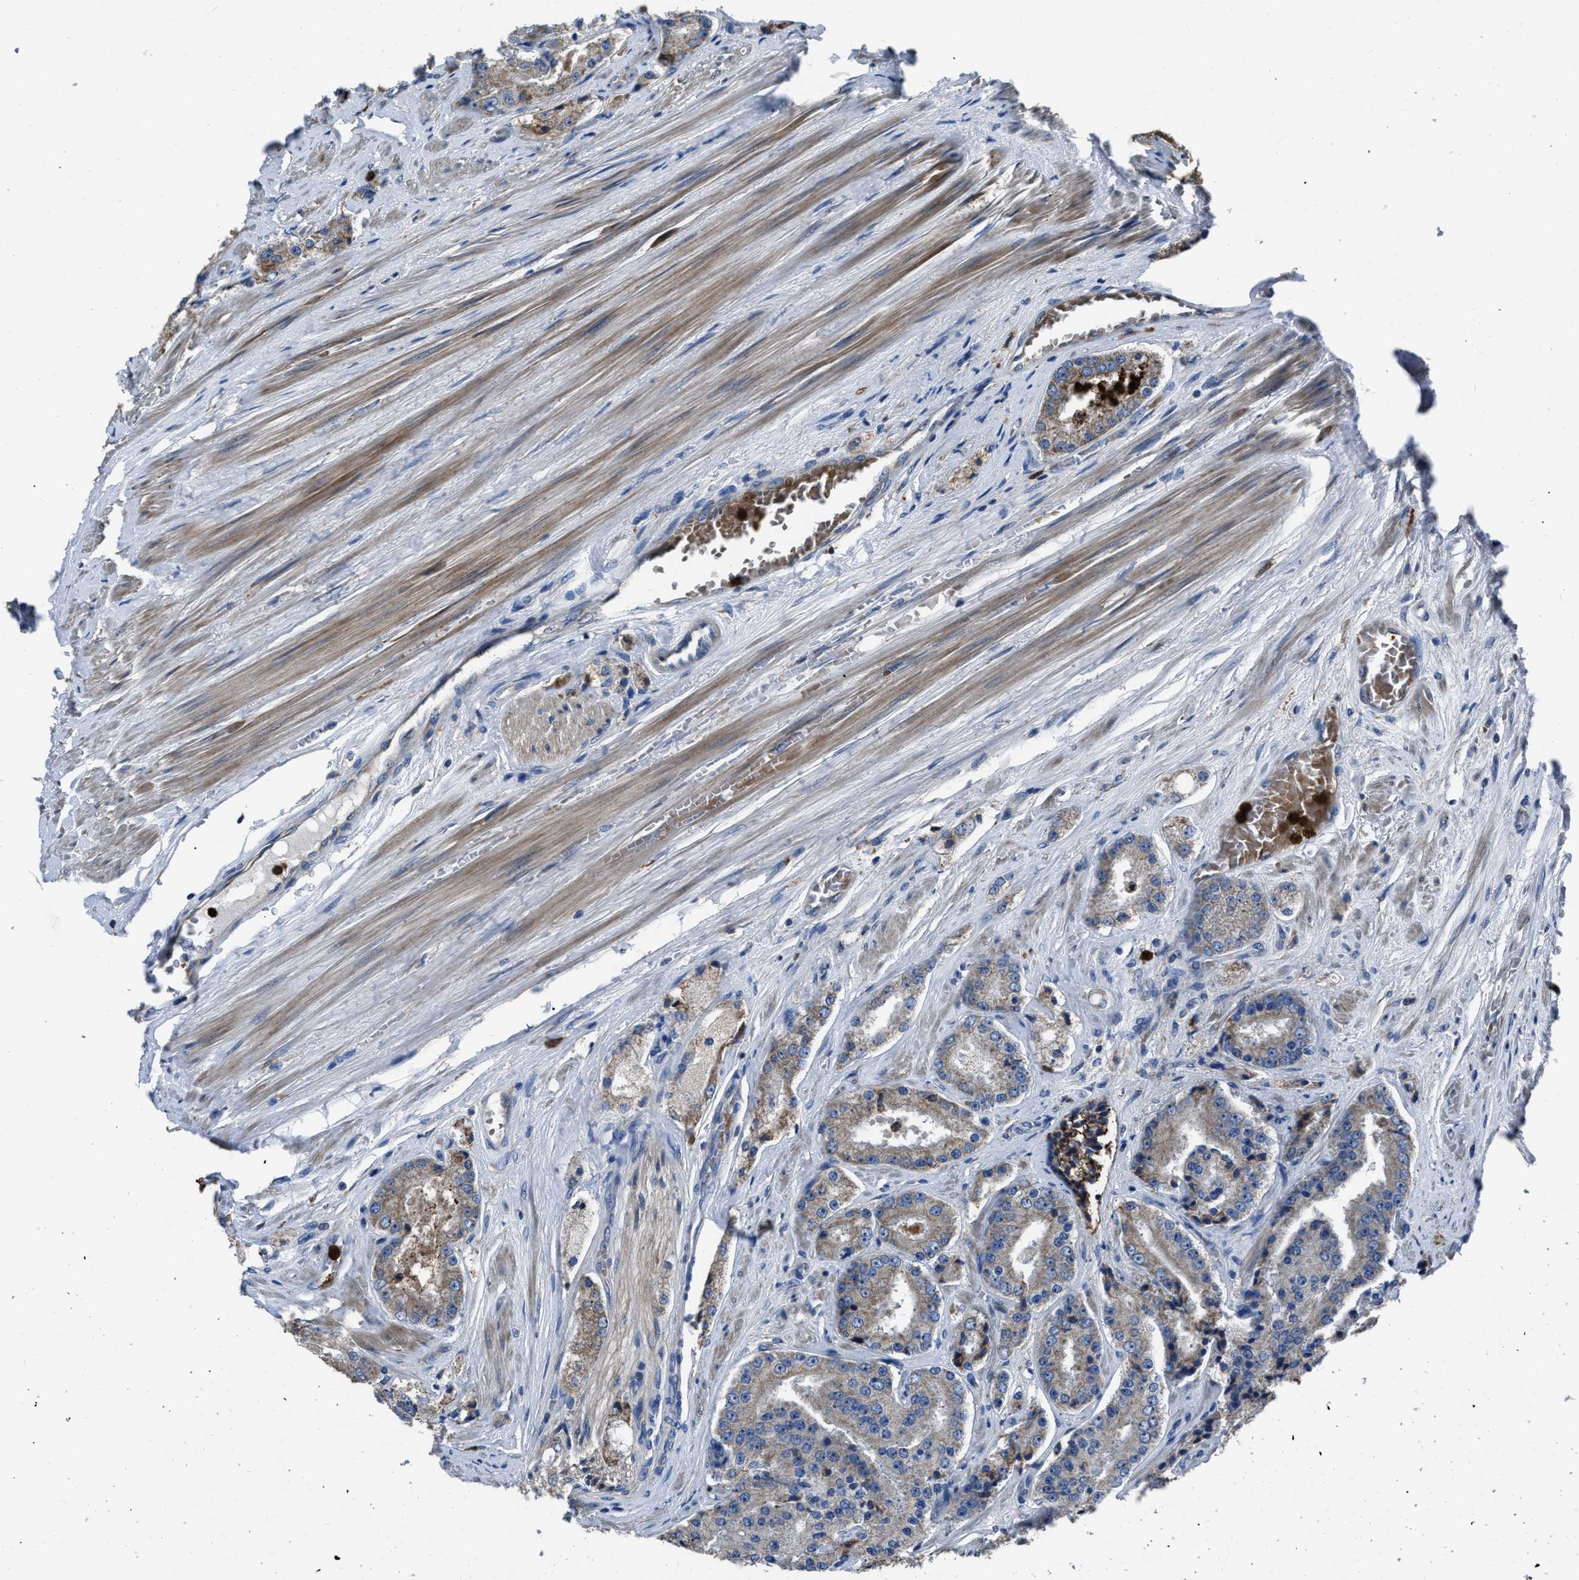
{"staining": {"intensity": "negative", "quantity": "none", "location": "none"}, "tissue": "prostate cancer", "cell_type": "Tumor cells", "image_type": "cancer", "snomed": [{"axis": "morphology", "description": "Adenocarcinoma, High grade"}, {"axis": "topography", "description": "Prostate"}], "caption": "Photomicrograph shows no protein positivity in tumor cells of prostate high-grade adenocarcinoma tissue.", "gene": "ANGPT1", "patient": {"sex": "male", "age": 65}}